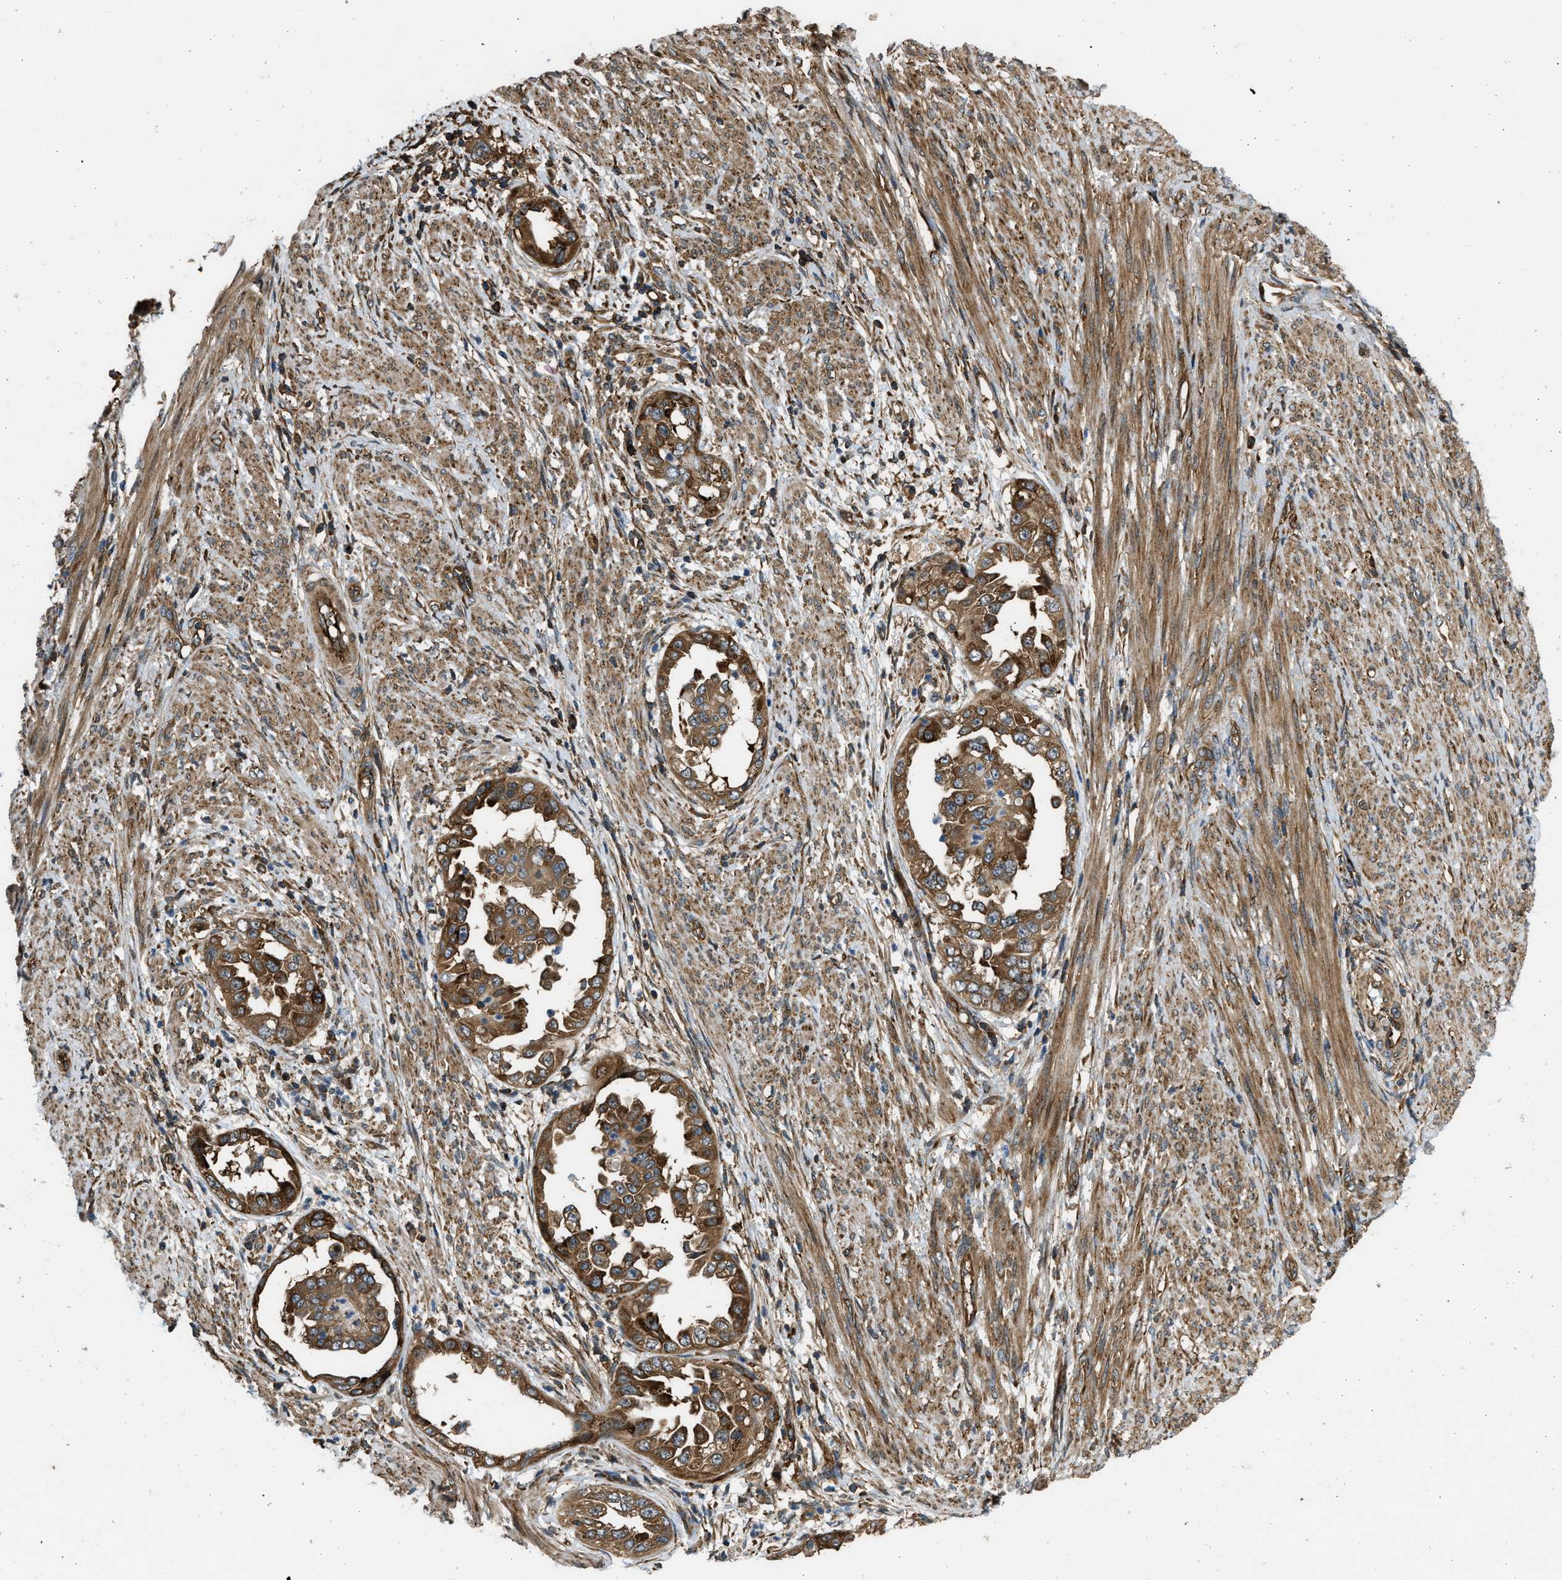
{"staining": {"intensity": "strong", "quantity": ">75%", "location": "cytoplasmic/membranous"}, "tissue": "endometrial cancer", "cell_type": "Tumor cells", "image_type": "cancer", "snomed": [{"axis": "morphology", "description": "Adenocarcinoma, NOS"}, {"axis": "topography", "description": "Endometrium"}], "caption": "The immunohistochemical stain highlights strong cytoplasmic/membranous positivity in tumor cells of endometrial cancer (adenocarcinoma) tissue. (brown staining indicates protein expression, while blue staining denotes nuclei).", "gene": "RASGRF2", "patient": {"sex": "female", "age": 85}}